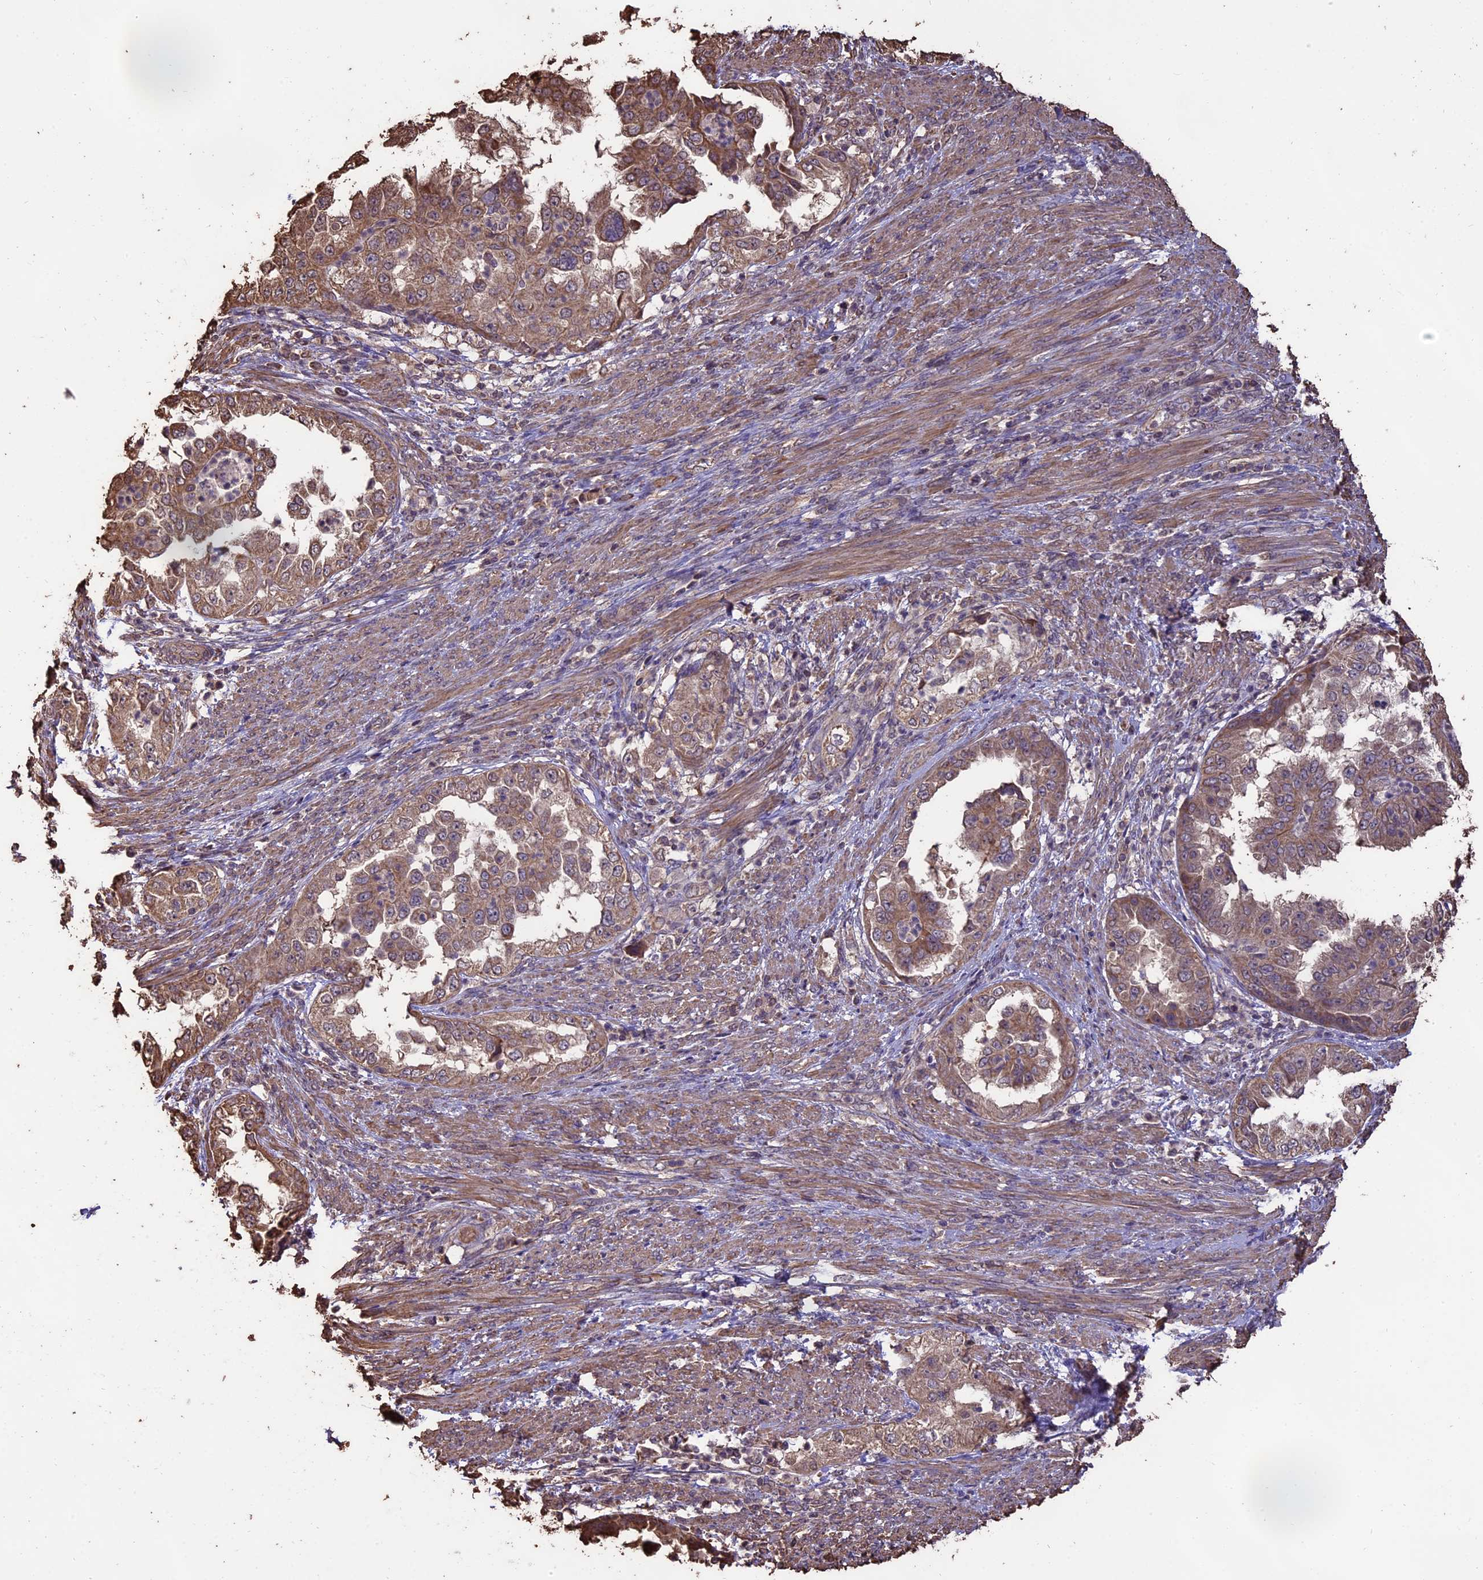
{"staining": {"intensity": "moderate", "quantity": ">75%", "location": "cytoplasmic/membranous"}, "tissue": "endometrial cancer", "cell_type": "Tumor cells", "image_type": "cancer", "snomed": [{"axis": "morphology", "description": "Adenocarcinoma, NOS"}, {"axis": "topography", "description": "Endometrium"}], "caption": "Tumor cells display medium levels of moderate cytoplasmic/membranous positivity in about >75% of cells in endometrial cancer.", "gene": "PGPEP1L", "patient": {"sex": "female", "age": 85}}